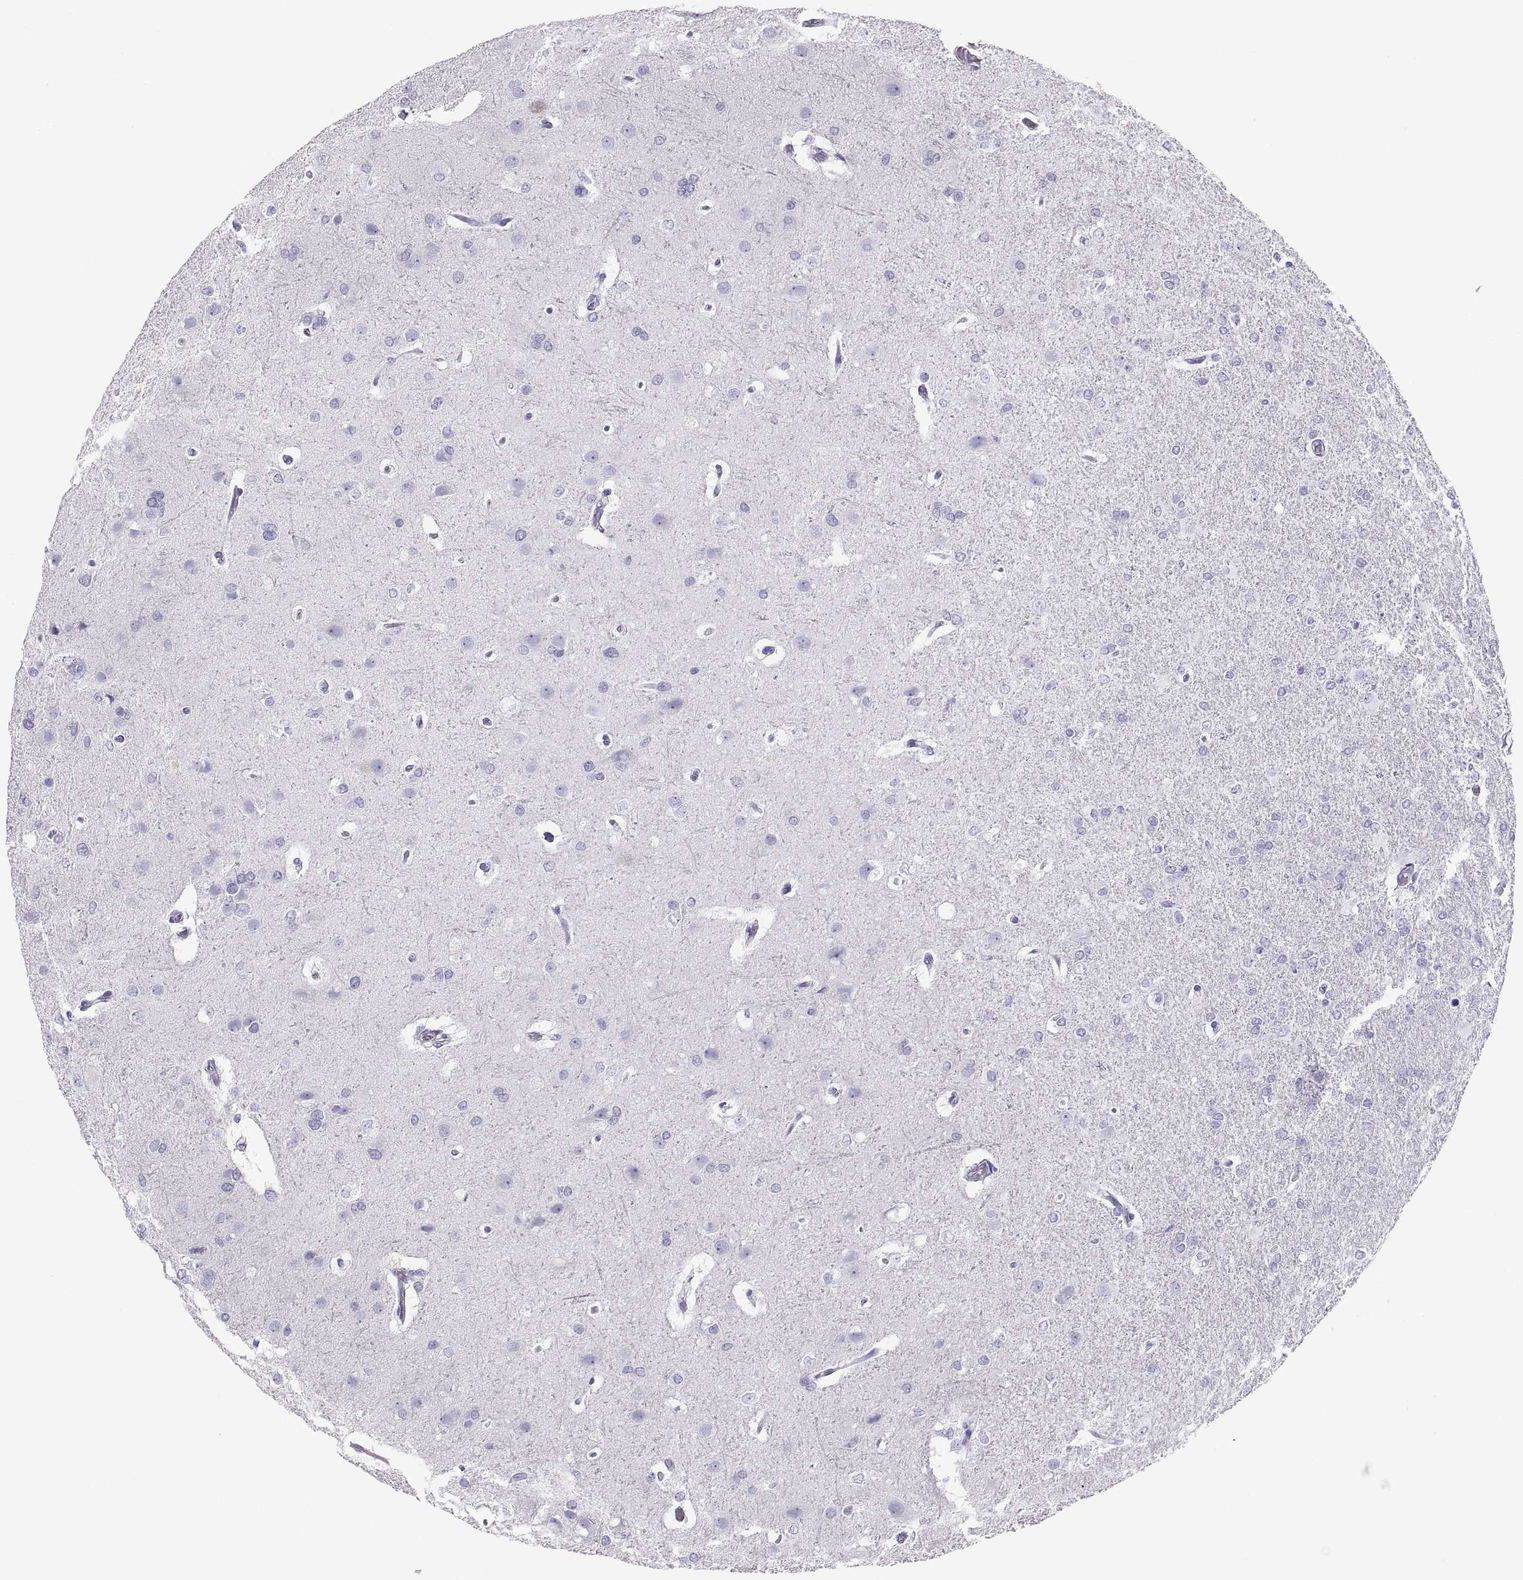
{"staining": {"intensity": "negative", "quantity": "none", "location": "none"}, "tissue": "glioma", "cell_type": "Tumor cells", "image_type": "cancer", "snomed": [{"axis": "morphology", "description": "Glioma, malignant, High grade"}, {"axis": "topography", "description": "Brain"}], "caption": "There is no significant expression in tumor cells of malignant high-grade glioma.", "gene": "SEMG1", "patient": {"sex": "male", "age": 68}}